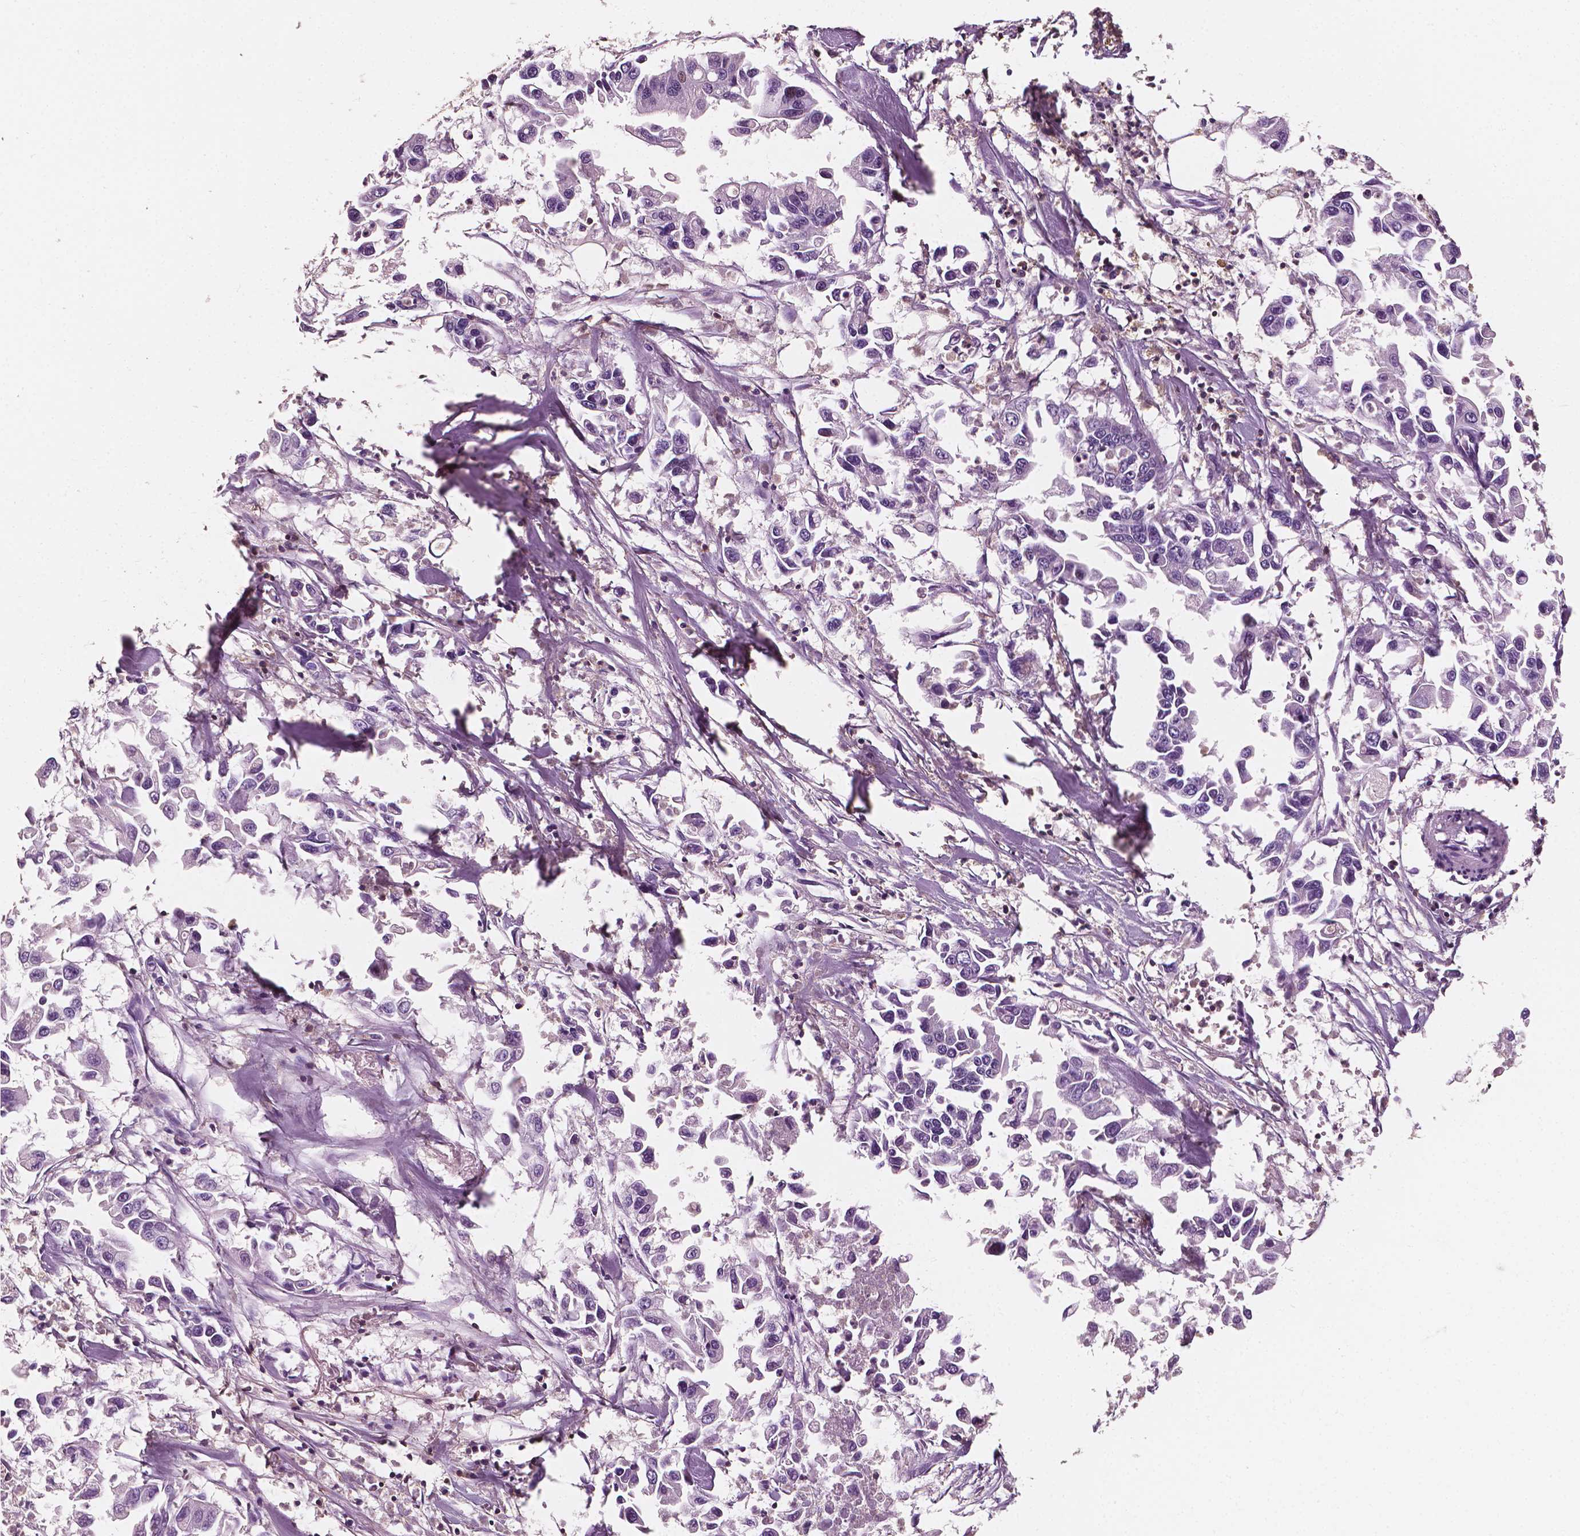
{"staining": {"intensity": "negative", "quantity": "none", "location": "none"}, "tissue": "pancreatic cancer", "cell_type": "Tumor cells", "image_type": "cancer", "snomed": [{"axis": "morphology", "description": "Adenocarcinoma, NOS"}, {"axis": "topography", "description": "Pancreas"}], "caption": "Immunohistochemical staining of human pancreatic cancer (adenocarcinoma) reveals no significant staining in tumor cells.", "gene": "PTPRC", "patient": {"sex": "female", "age": 83}}